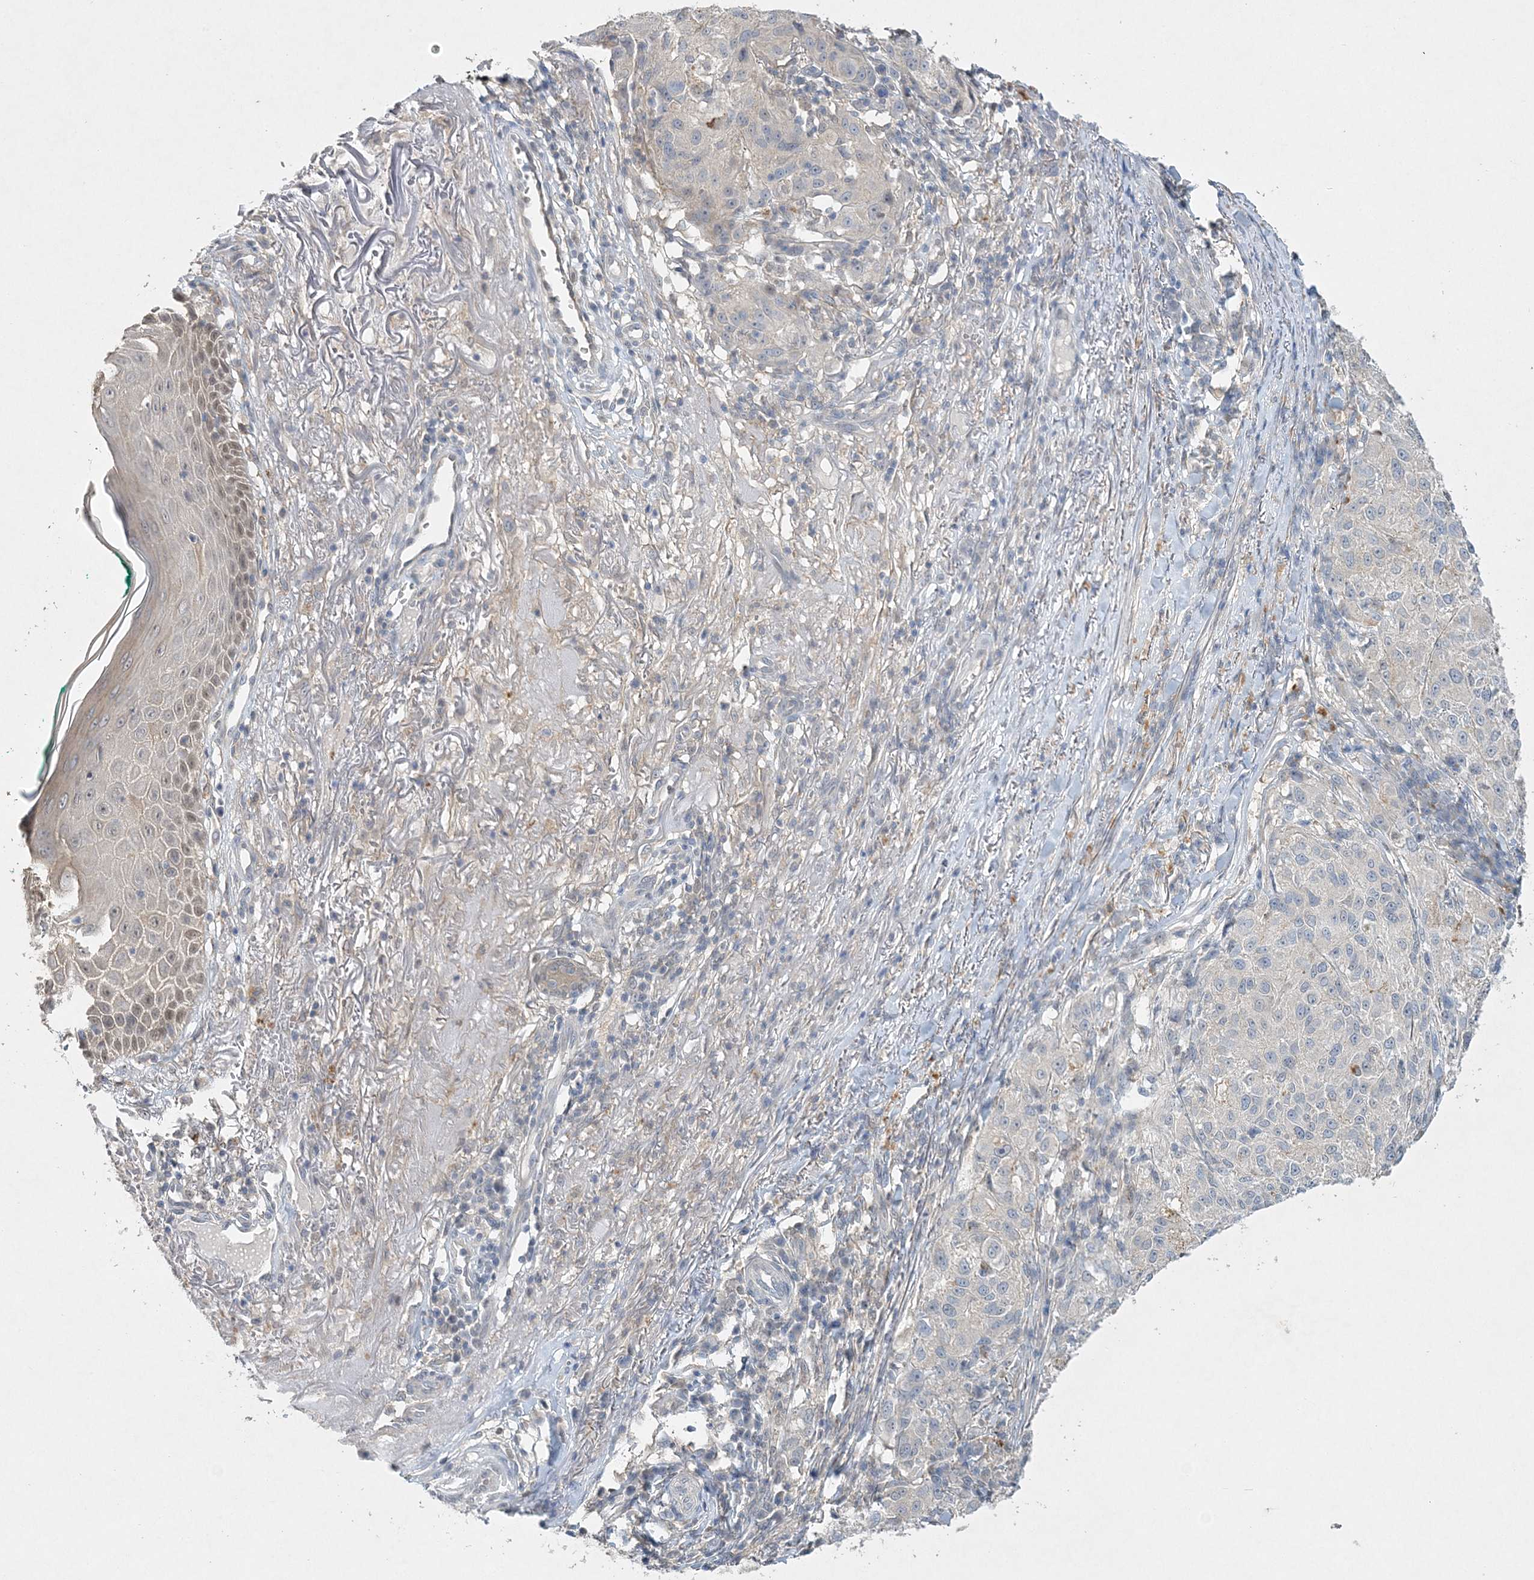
{"staining": {"intensity": "negative", "quantity": "none", "location": "none"}, "tissue": "melanoma", "cell_type": "Tumor cells", "image_type": "cancer", "snomed": [{"axis": "morphology", "description": "Necrosis, NOS"}, {"axis": "morphology", "description": "Malignant melanoma, NOS"}, {"axis": "topography", "description": "Skin"}], "caption": "High magnification brightfield microscopy of malignant melanoma stained with DAB (3,3'-diaminobenzidine) (brown) and counterstained with hematoxylin (blue): tumor cells show no significant positivity.", "gene": "MAT2B", "patient": {"sex": "female", "age": 87}}